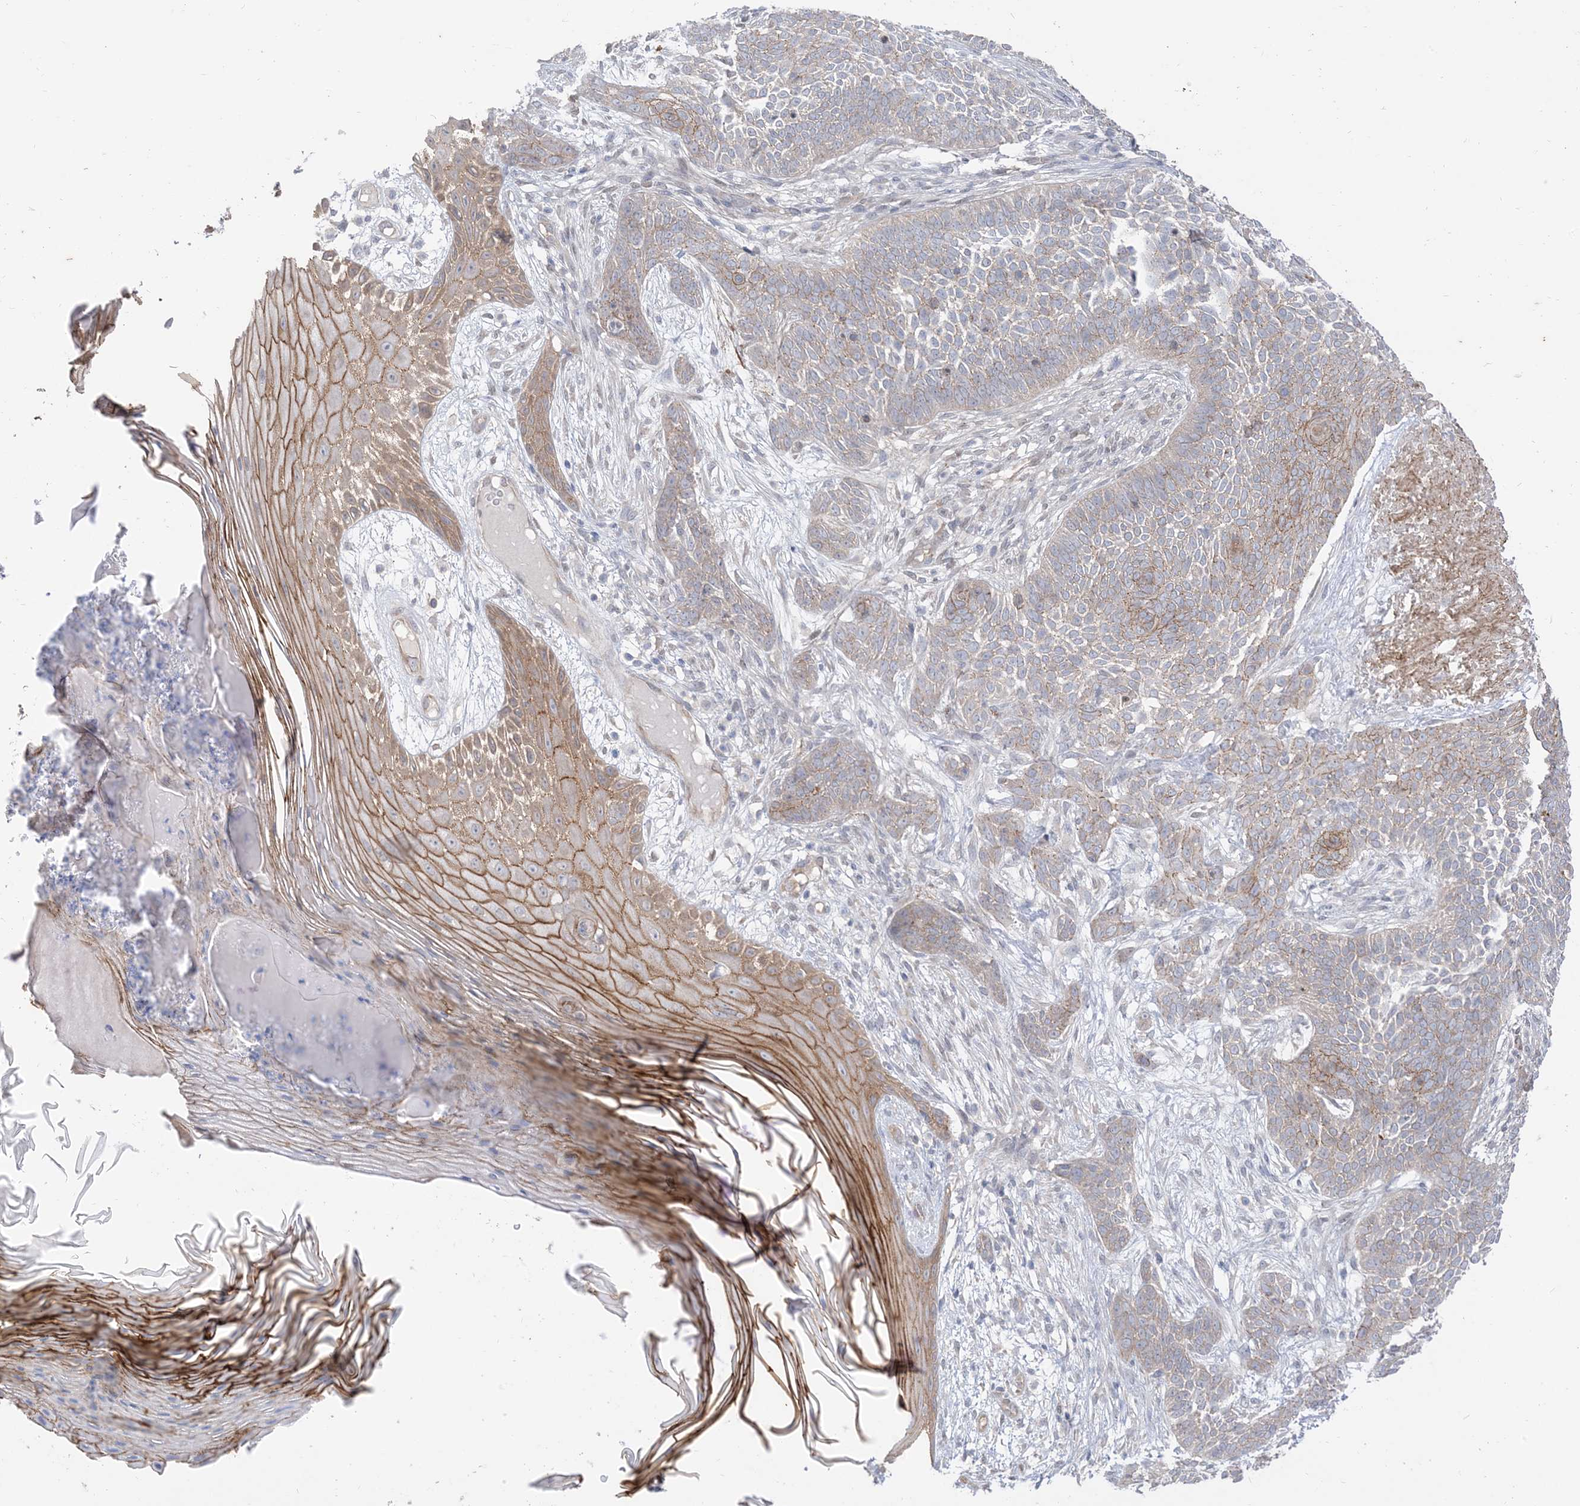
{"staining": {"intensity": "weak", "quantity": "25%-75%", "location": "cytoplasmic/membranous"}, "tissue": "skin cancer", "cell_type": "Tumor cells", "image_type": "cancer", "snomed": [{"axis": "morphology", "description": "Basal cell carcinoma"}, {"axis": "topography", "description": "Skin"}], "caption": "This micrograph exhibits skin cancer (basal cell carcinoma) stained with immunohistochemistry (IHC) to label a protein in brown. The cytoplasmic/membranous of tumor cells show weak positivity for the protein. Nuclei are counter-stained blue.", "gene": "RIN1", "patient": {"sex": "male", "age": 85}}